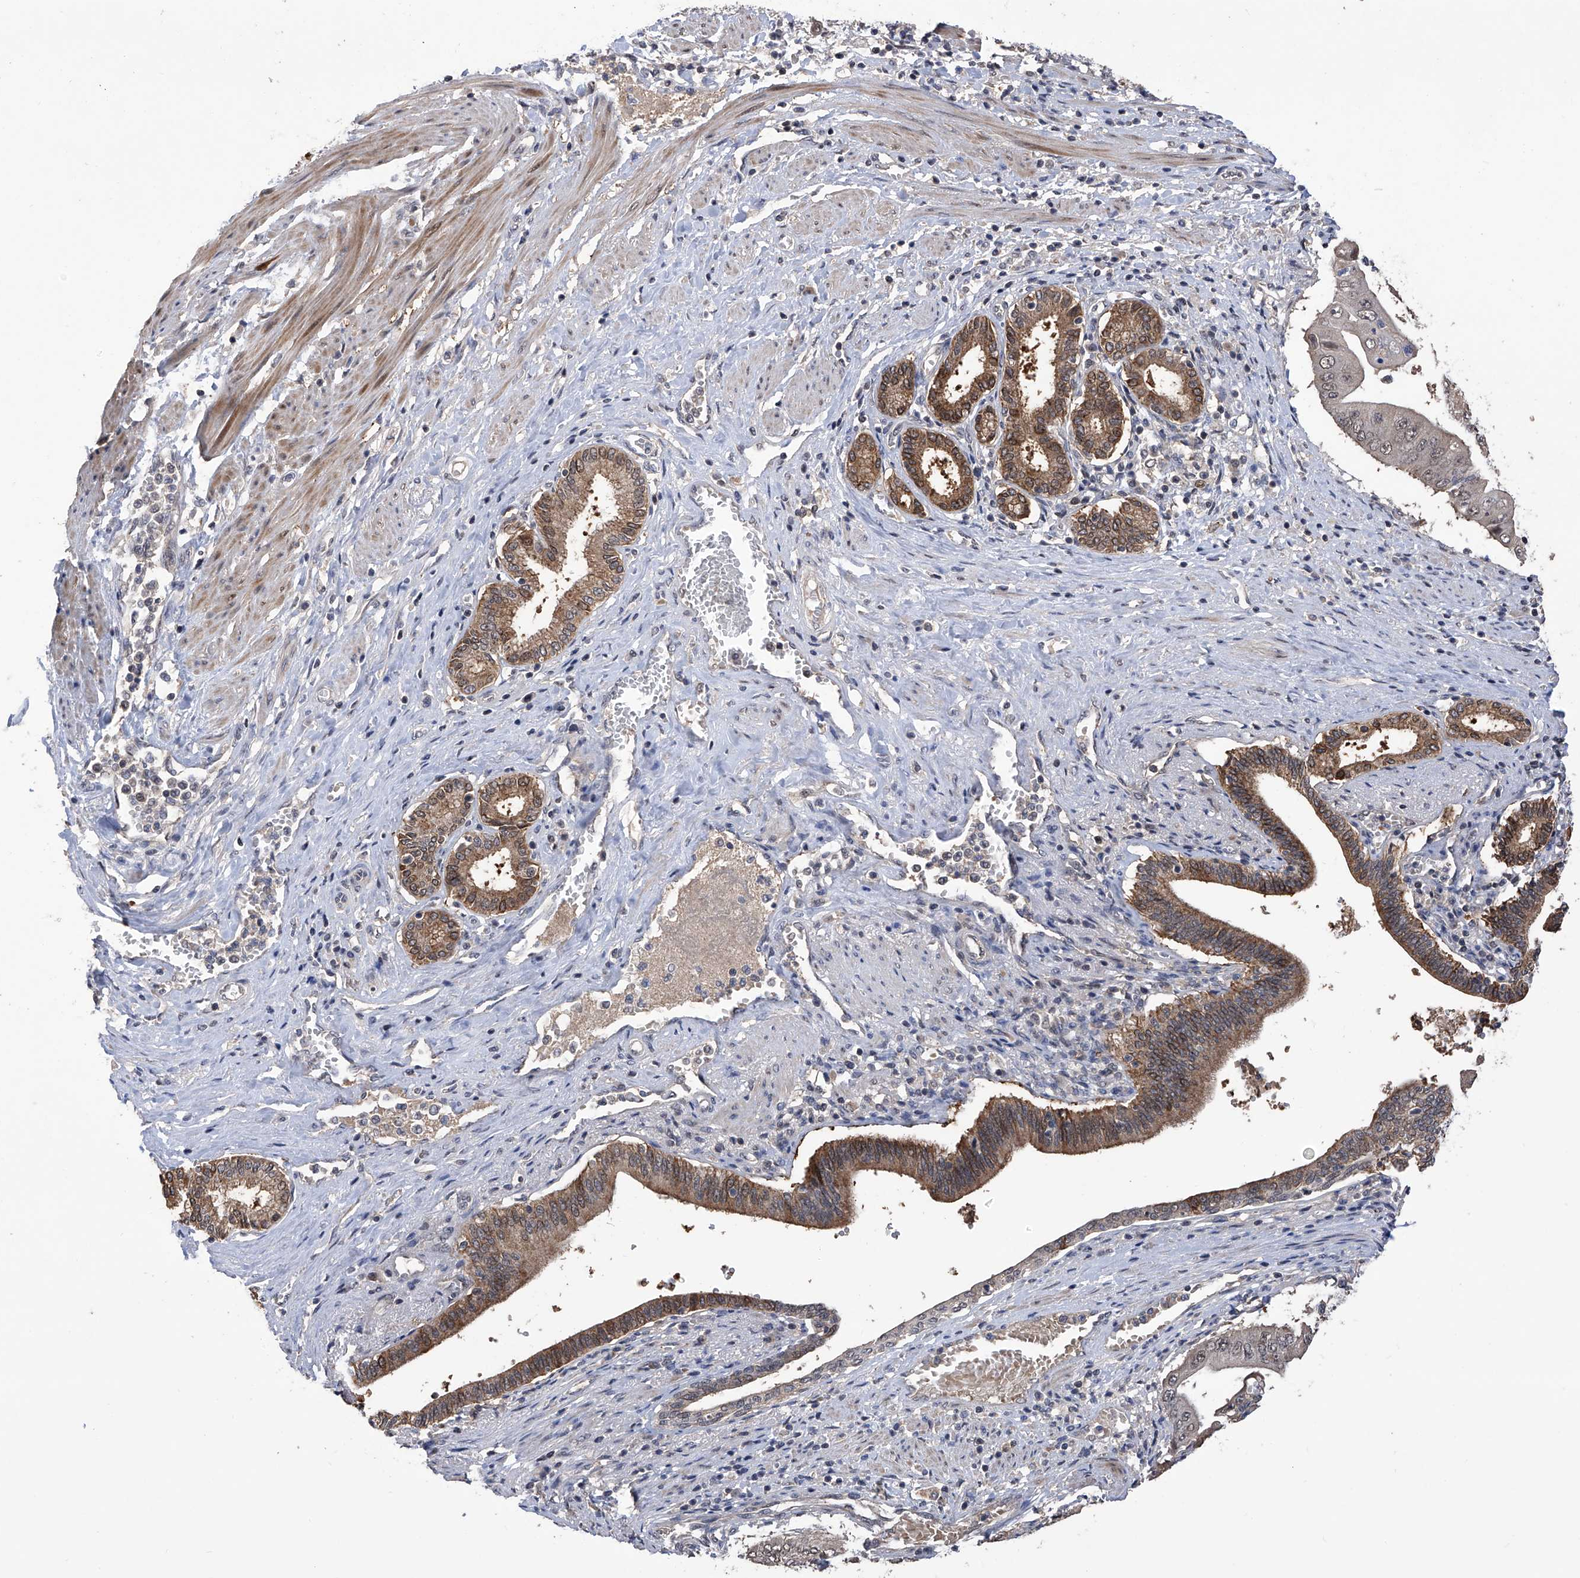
{"staining": {"intensity": "moderate", "quantity": "25%-75%", "location": "cytoplasmic/membranous"}, "tissue": "pancreatic cancer", "cell_type": "Tumor cells", "image_type": "cancer", "snomed": [{"axis": "morphology", "description": "Adenocarcinoma, NOS"}, {"axis": "topography", "description": "Pancreas"}], "caption": "DAB (3,3'-diaminobenzidine) immunohistochemical staining of pancreatic adenocarcinoma shows moderate cytoplasmic/membranous protein staining in approximately 25%-75% of tumor cells.", "gene": "LYSMD4", "patient": {"sex": "female", "age": 77}}